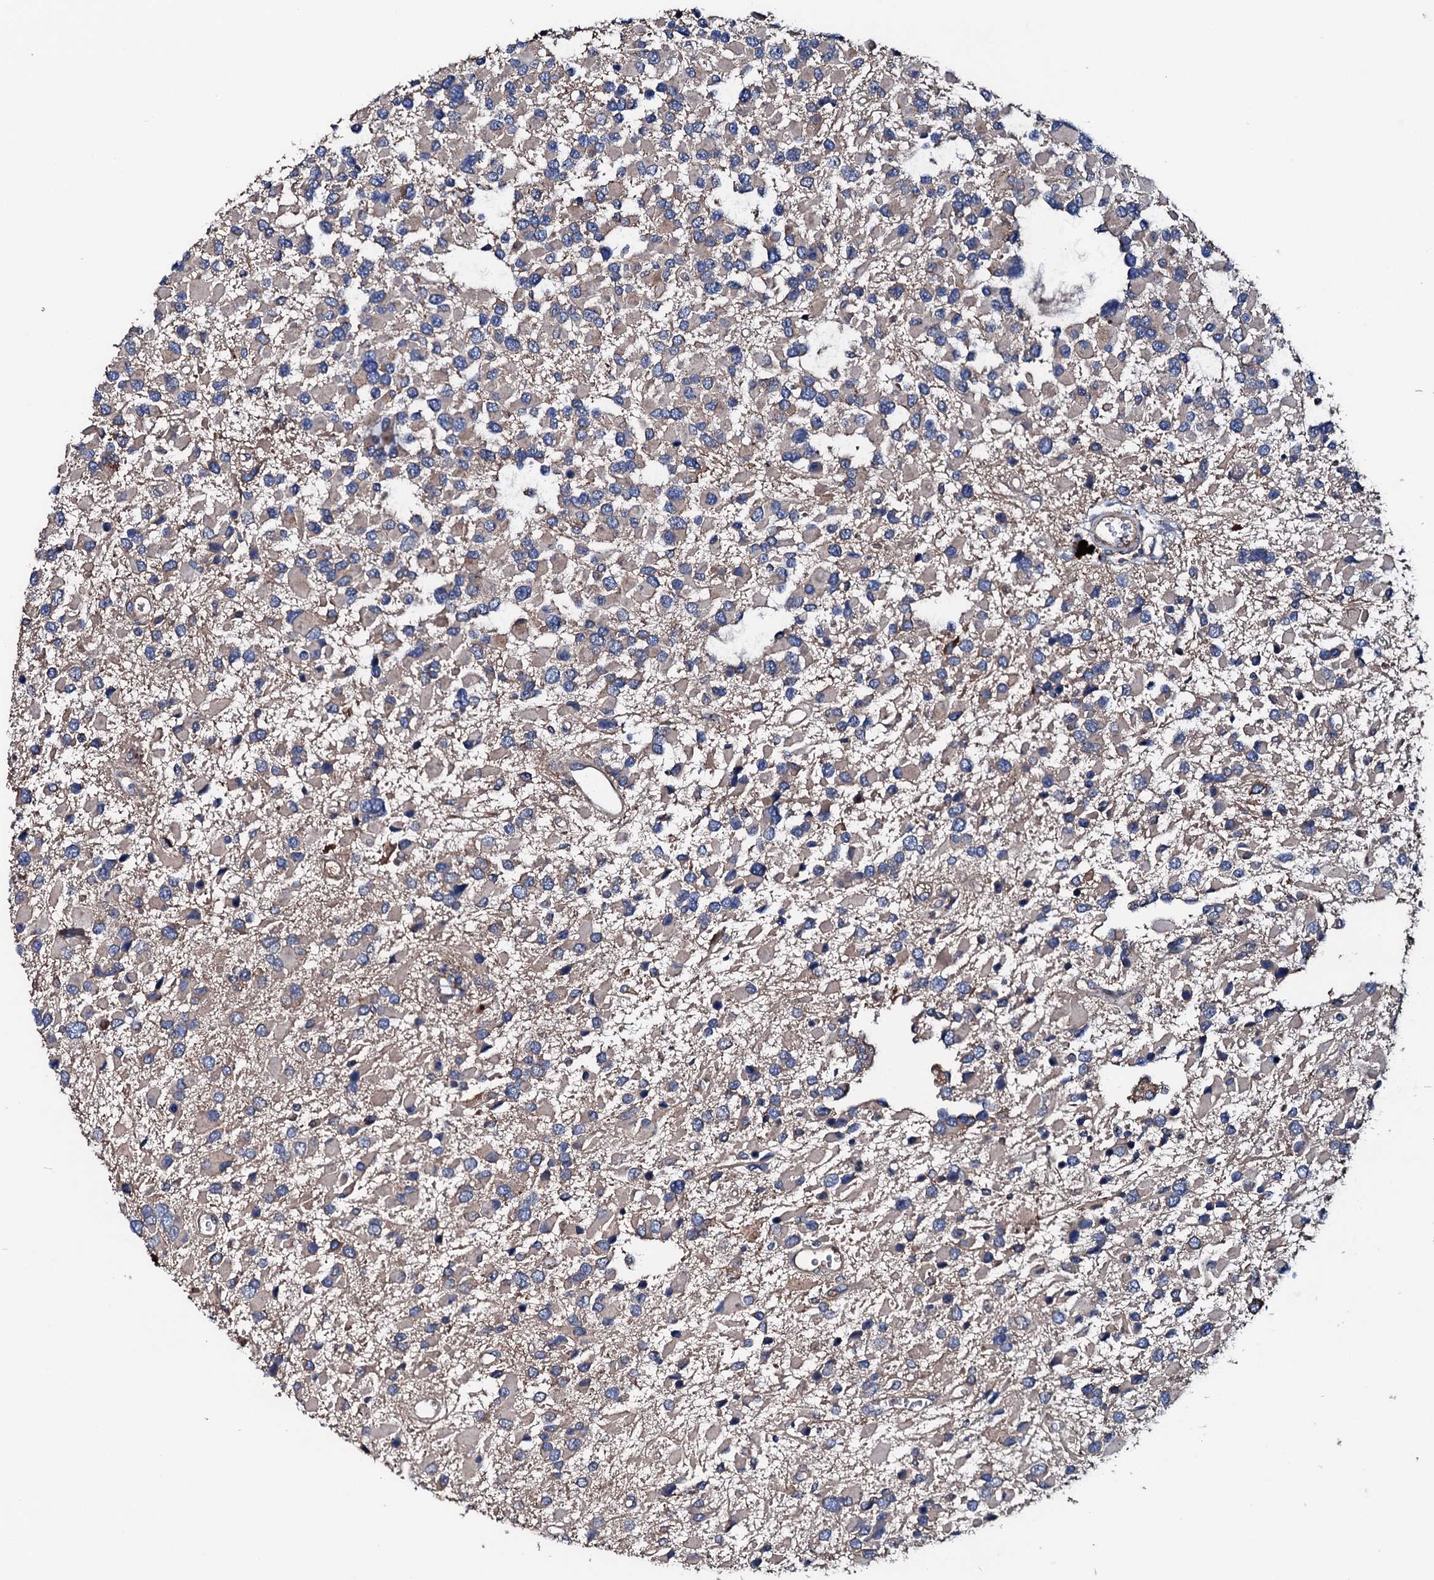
{"staining": {"intensity": "weak", "quantity": "25%-75%", "location": "cytoplasmic/membranous"}, "tissue": "glioma", "cell_type": "Tumor cells", "image_type": "cancer", "snomed": [{"axis": "morphology", "description": "Glioma, malignant, High grade"}, {"axis": "topography", "description": "Brain"}], "caption": "IHC (DAB (3,3'-diaminobenzidine)) staining of high-grade glioma (malignant) exhibits weak cytoplasmic/membranous protein staining in approximately 25%-75% of tumor cells.", "gene": "NEK1", "patient": {"sex": "male", "age": 53}}